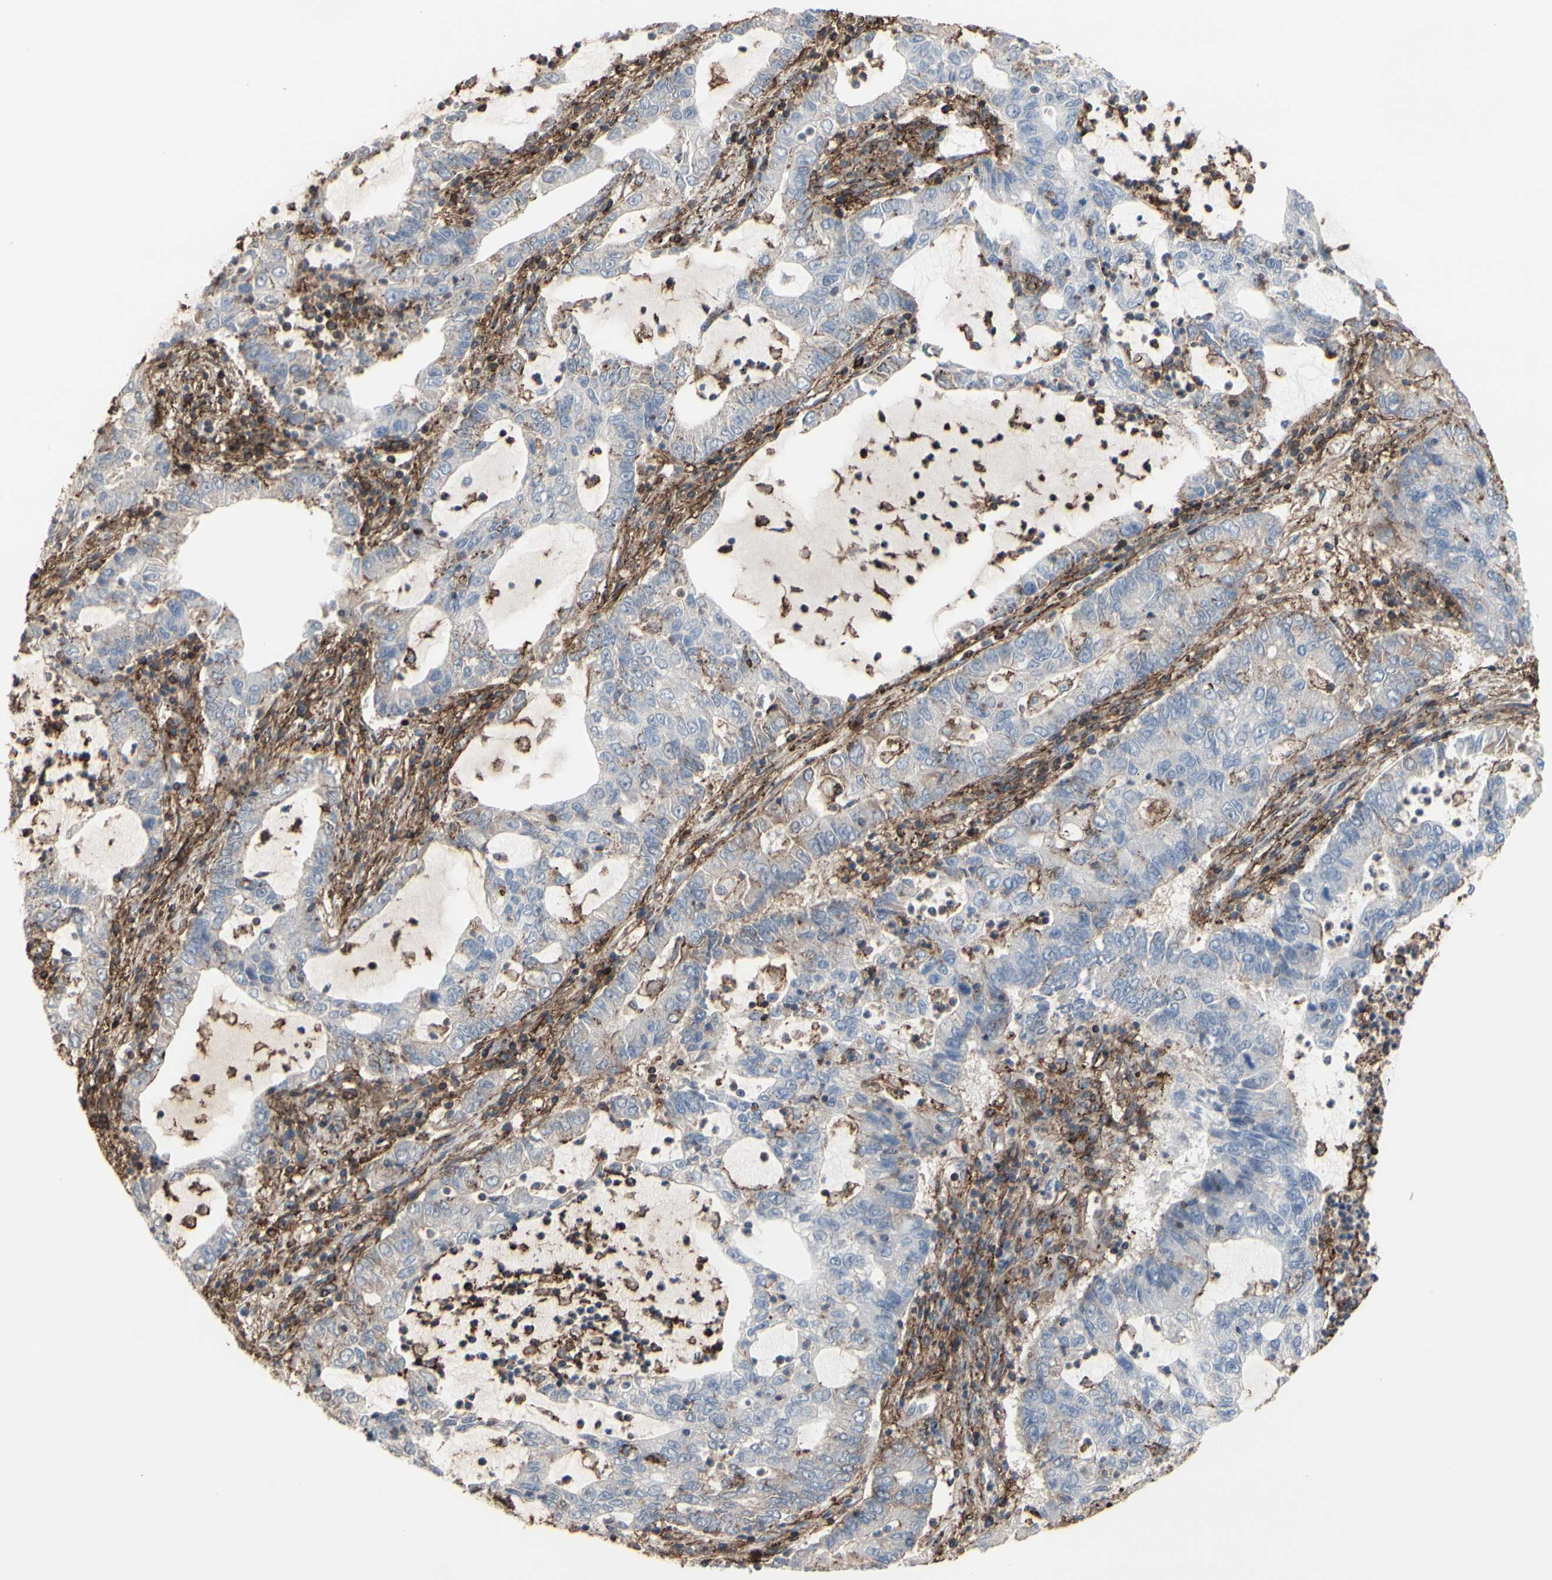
{"staining": {"intensity": "weak", "quantity": "25%-75%", "location": "cytoplasmic/membranous"}, "tissue": "lung cancer", "cell_type": "Tumor cells", "image_type": "cancer", "snomed": [{"axis": "morphology", "description": "Adenocarcinoma, NOS"}, {"axis": "topography", "description": "Lung"}], "caption": "Tumor cells exhibit low levels of weak cytoplasmic/membranous positivity in approximately 25%-75% of cells in lung cancer.", "gene": "ANXA6", "patient": {"sex": "female", "age": 51}}